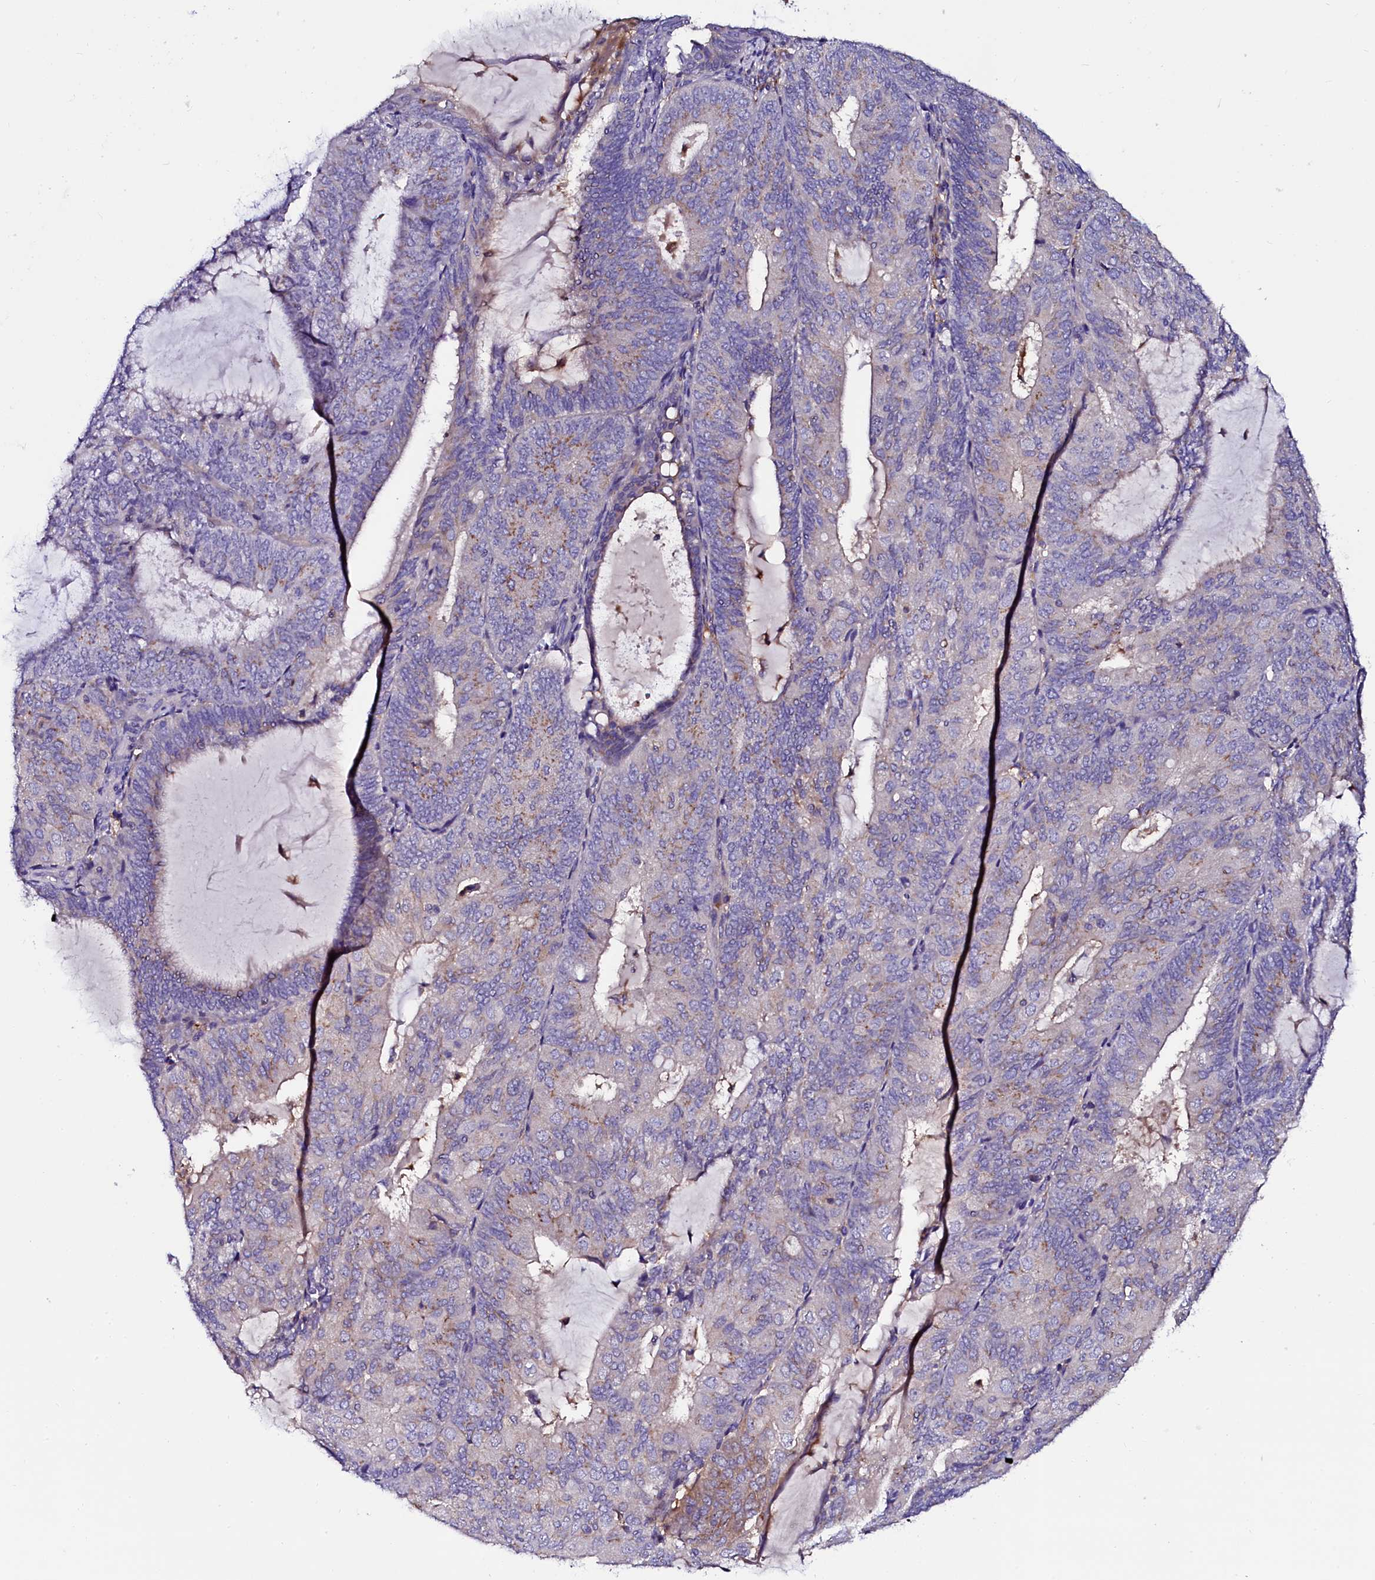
{"staining": {"intensity": "weak", "quantity": "25%-75%", "location": "cytoplasmic/membranous"}, "tissue": "endometrial cancer", "cell_type": "Tumor cells", "image_type": "cancer", "snomed": [{"axis": "morphology", "description": "Adenocarcinoma, NOS"}, {"axis": "topography", "description": "Endometrium"}], "caption": "Tumor cells reveal weak cytoplasmic/membranous expression in about 25%-75% of cells in endometrial adenocarcinoma.", "gene": "OTOL1", "patient": {"sex": "female", "age": 81}}